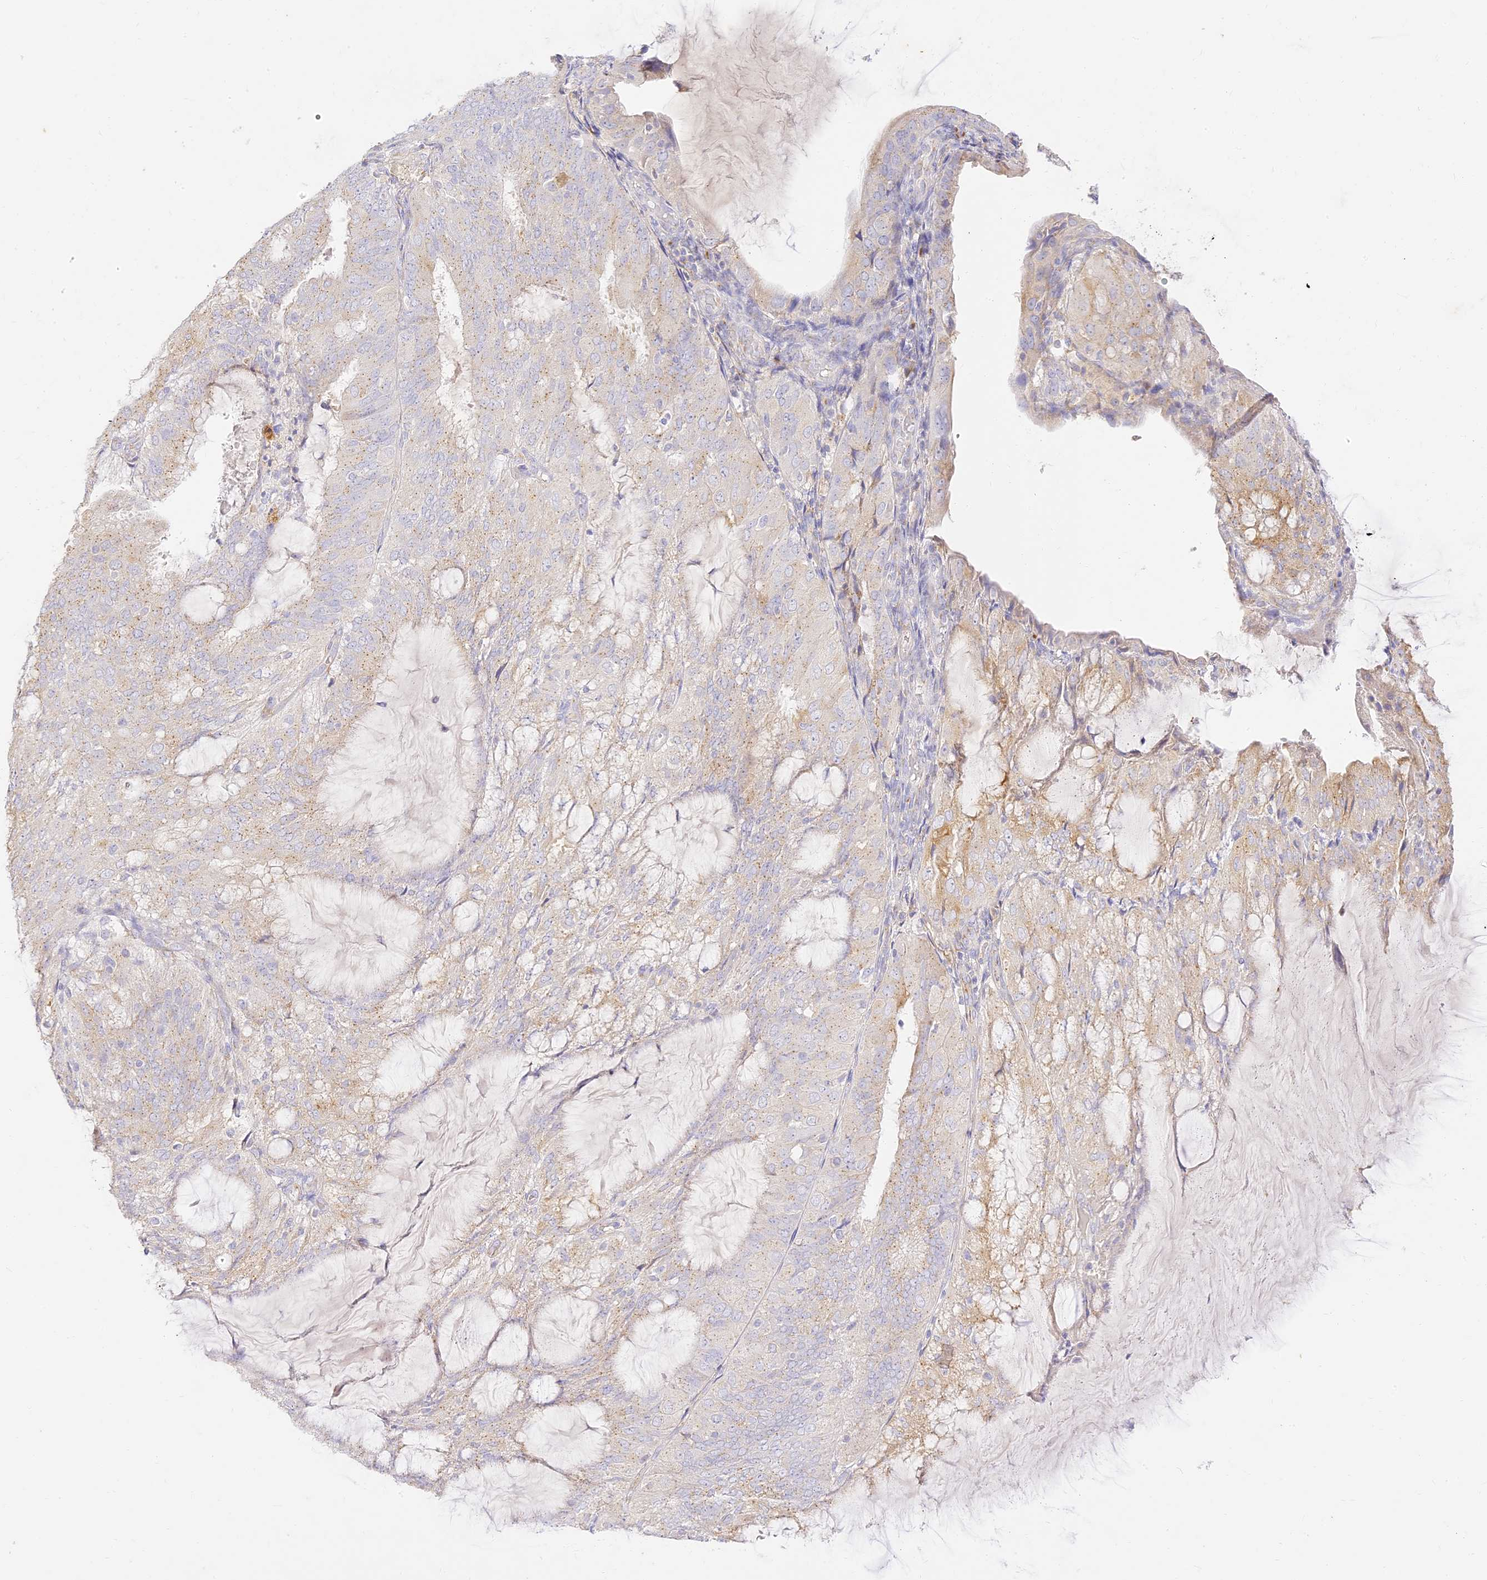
{"staining": {"intensity": "weak", "quantity": "25%-75%", "location": "cytoplasmic/membranous"}, "tissue": "endometrial cancer", "cell_type": "Tumor cells", "image_type": "cancer", "snomed": [{"axis": "morphology", "description": "Adenocarcinoma, NOS"}, {"axis": "topography", "description": "Endometrium"}], "caption": "This image reveals immunohistochemistry staining of human endometrial cancer, with low weak cytoplasmic/membranous expression in approximately 25%-75% of tumor cells.", "gene": "SEC13", "patient": {"sex": "female", "age": 81}}